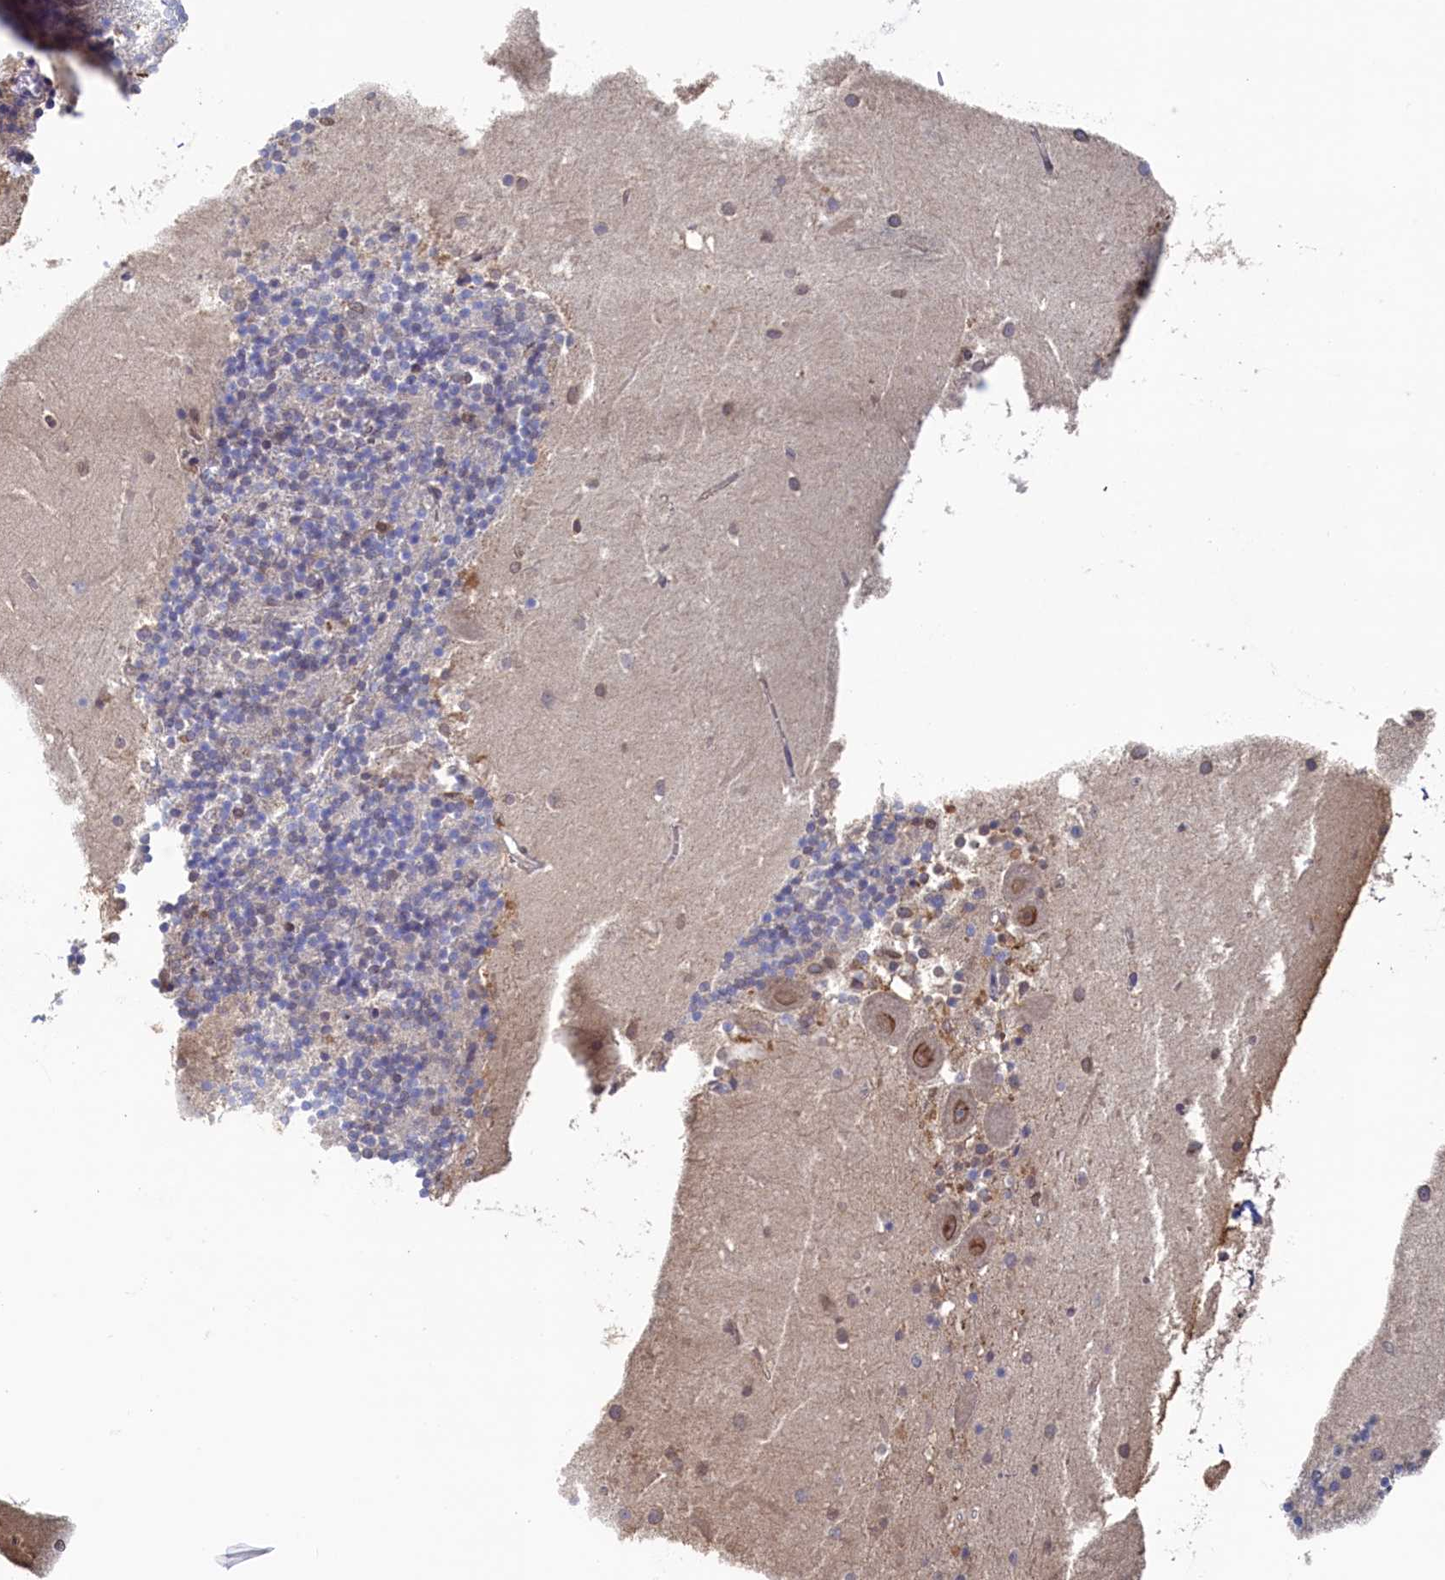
{"staining": {"intensity": "negative", "quantity": "none", "location": "none"}, "tissue": "cerebellum", "cell_type": "Cells in granular layer", "image_type": "normal", "snomed": [{"axis": "morphology", "description": "Normal tissue, NOS"}, {"axis": "topography", "description": "Cerebellum"}], "caption": "Cells in granular layer are negative for brown protein staining in normal cerebellum. (DAB (3,3'-diaminobenzidine) immunohistochemistry (IHC) with hematoxylin counter stain).", "gene": "AHCY", "patient": {"sex": "male", "age": 54}}